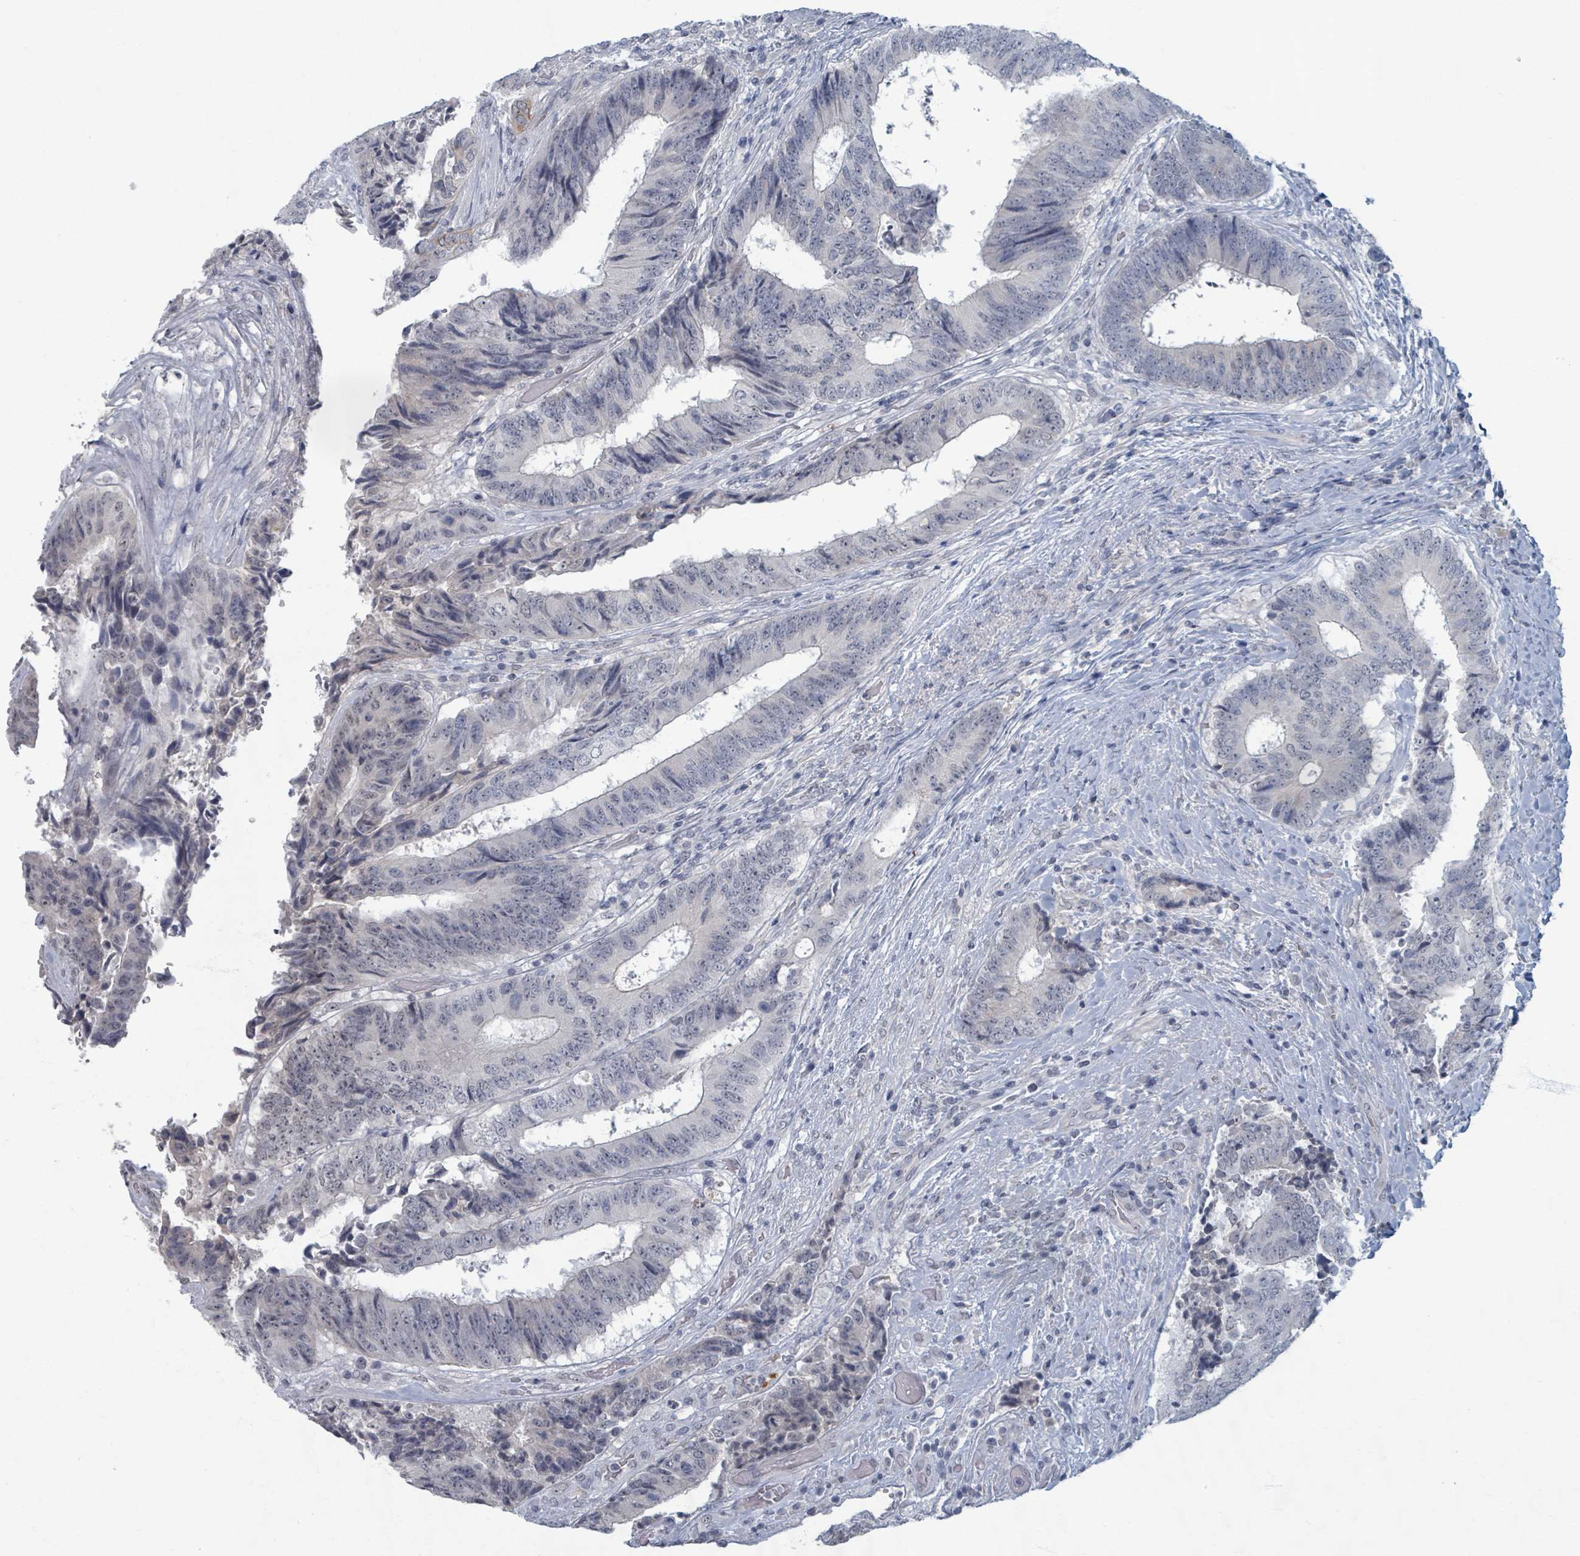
{"staining": {"intensity": "negative", "quantity": "none", "location": "none"}, "tissue": "colorectal cancer", "cell_type": "Tumor cells", "image_type": "cancer", "snomed": [{"axis": "morphology", "description": "Adenocarcinoma, NOS"}, {"axis": "topography", "description": "Rectum"}], "caption": "High magnification brightfield microscopy of adenocarcinoma (colorectal) stained with DAB (3,3'-diaminobenzidine) (brown) and counterstained with hematoxylin (blue): tumor cells show no significant expression. Brightfield microscopy of immunohistochemistry (IHC) stained with DAB (3,3'-diaminobenzidine) (brown) and hematoxylin (blue), captured at high magnification.", "gene": "WNT11", "patient": {"sex": "male", "age": 72}}